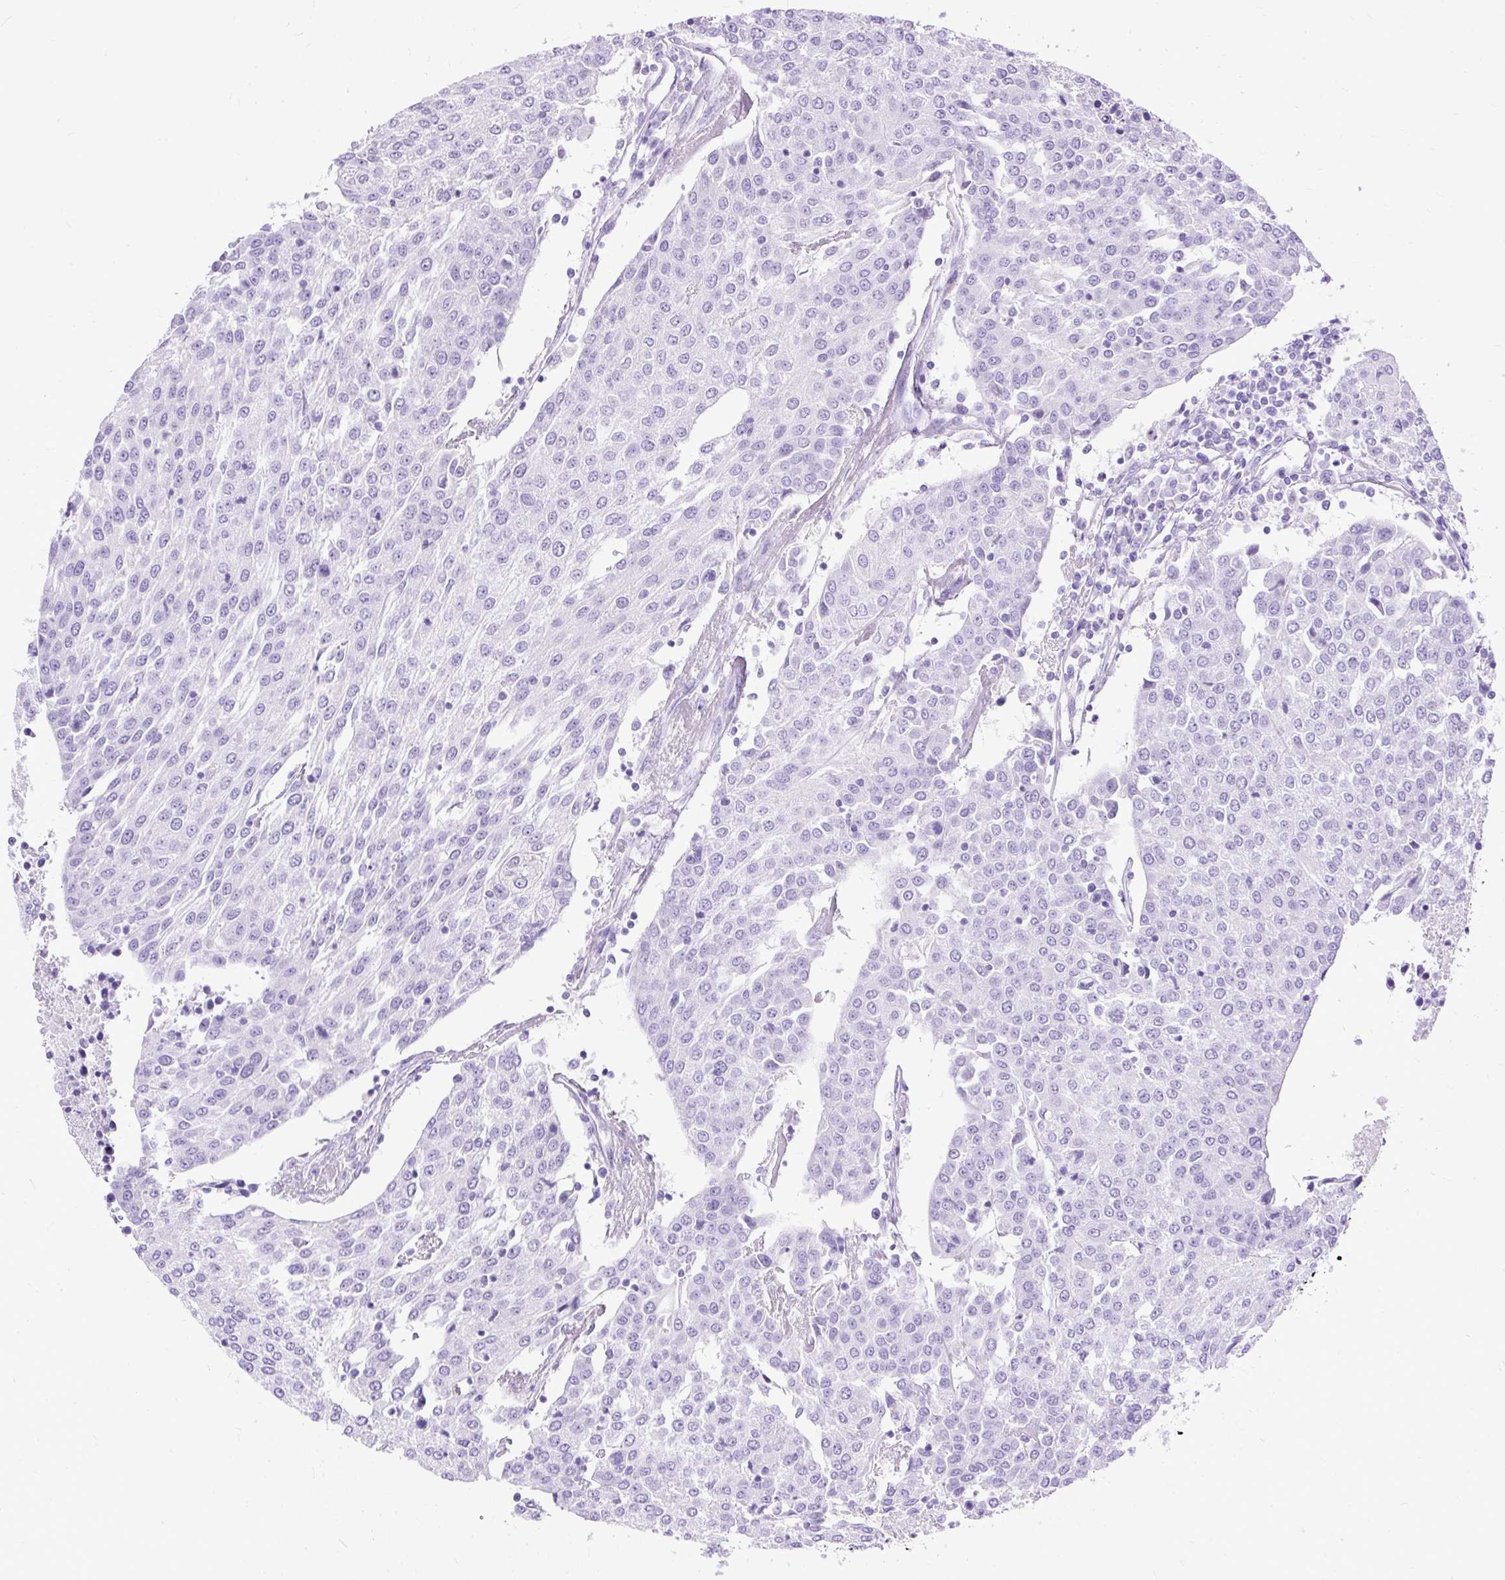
{"staining": {"intensity": "negative", "quantity": "none", "location": "none"}, "tissue": "urothelial cancer", "cell_type": "Tumor cells", "image_type": "cancer", "snomed": [{"axis": "morphology", "description": "Urothelial carcinoma, High grade"}, {"axis": "topography", "description": "Urinary bladder"}], "caption": "Immunohistochemistry of human urothelial cancer shows no staining in tumor cells. The staining is performed using DAB (3,3'-diaminobenzidine) brown chromogen with nuclei counter-stained in using hematoxylin.", "gene": "HEY1", "patient": {"sex": "female", "age": 85}}